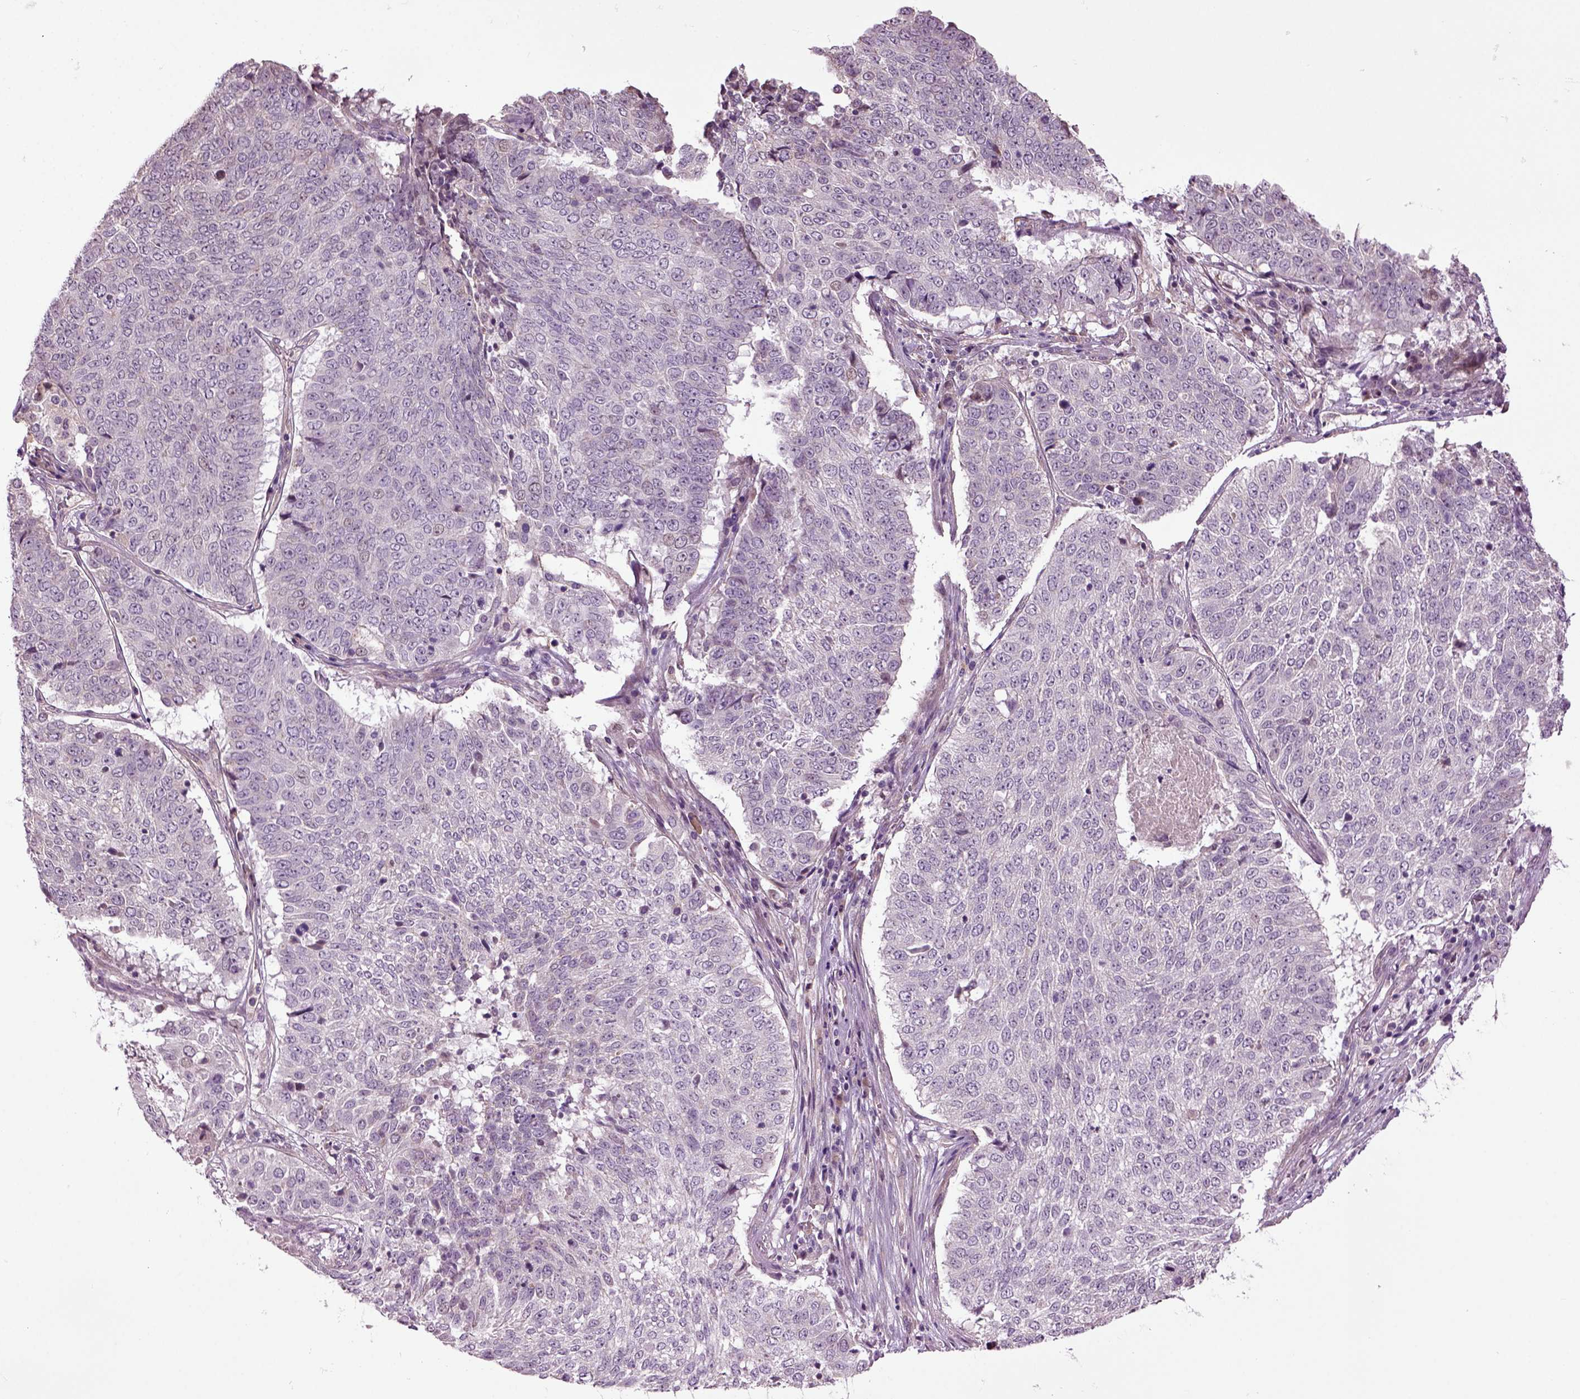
{"staining": {"intensity": "negative", "quantity": "none", "location": "none"}, "tissue": "lung cancer", "cell_type": "Tumor cells", "image_type": "cancer", "snomed": [{"axis": "morphology", "description": "Squamous cell carcinoma, NOS"}, {"axis": "topography", "description": "Lung"}], "caption": "A high-resolution photomicrograph shows IHC staining of lung squamous cell carcinoma, which reveals no significant staining in tumor cells.", "gene": "HAGHL", "patient": {"sex": "male", "age": 64}}